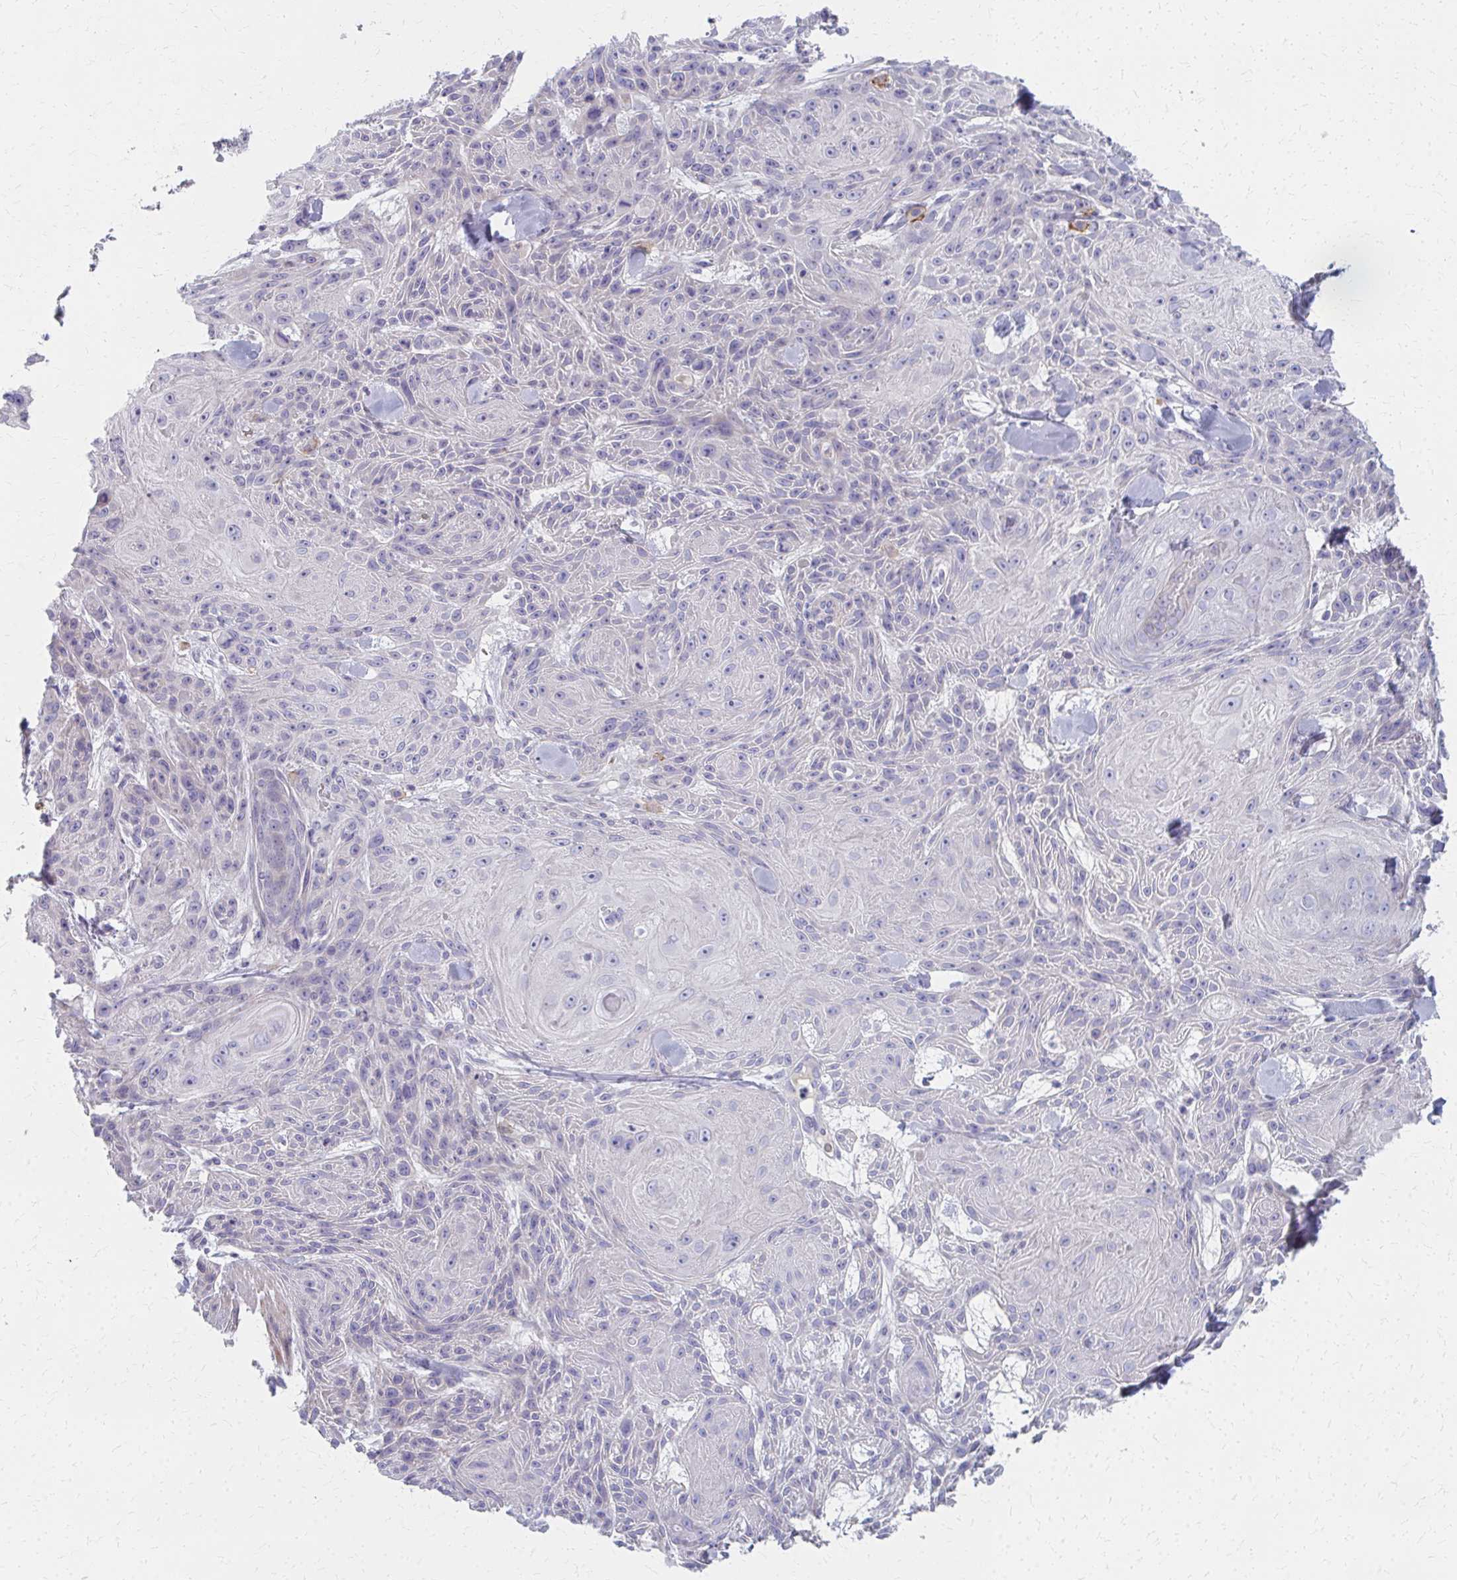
{"staining": {"intensity": "negative", "quantity": "none", "location": "none"}, "tissue": "skin cancer", "cell_type": "Tumor cells", "image_type": "cancer", "snomed": [{"axis": "morphology", "description": "Squamous cell carcinoma, NOS"}, {"axis": "topography", "description": "Skin"}], "caption": "Squamous cell carcinoma (skin) was stained to show a protein in brown. There is no significant positivity in tumor cells.", "gene": "MS4A2", "patient": {"sex": "male", "age": 88}}